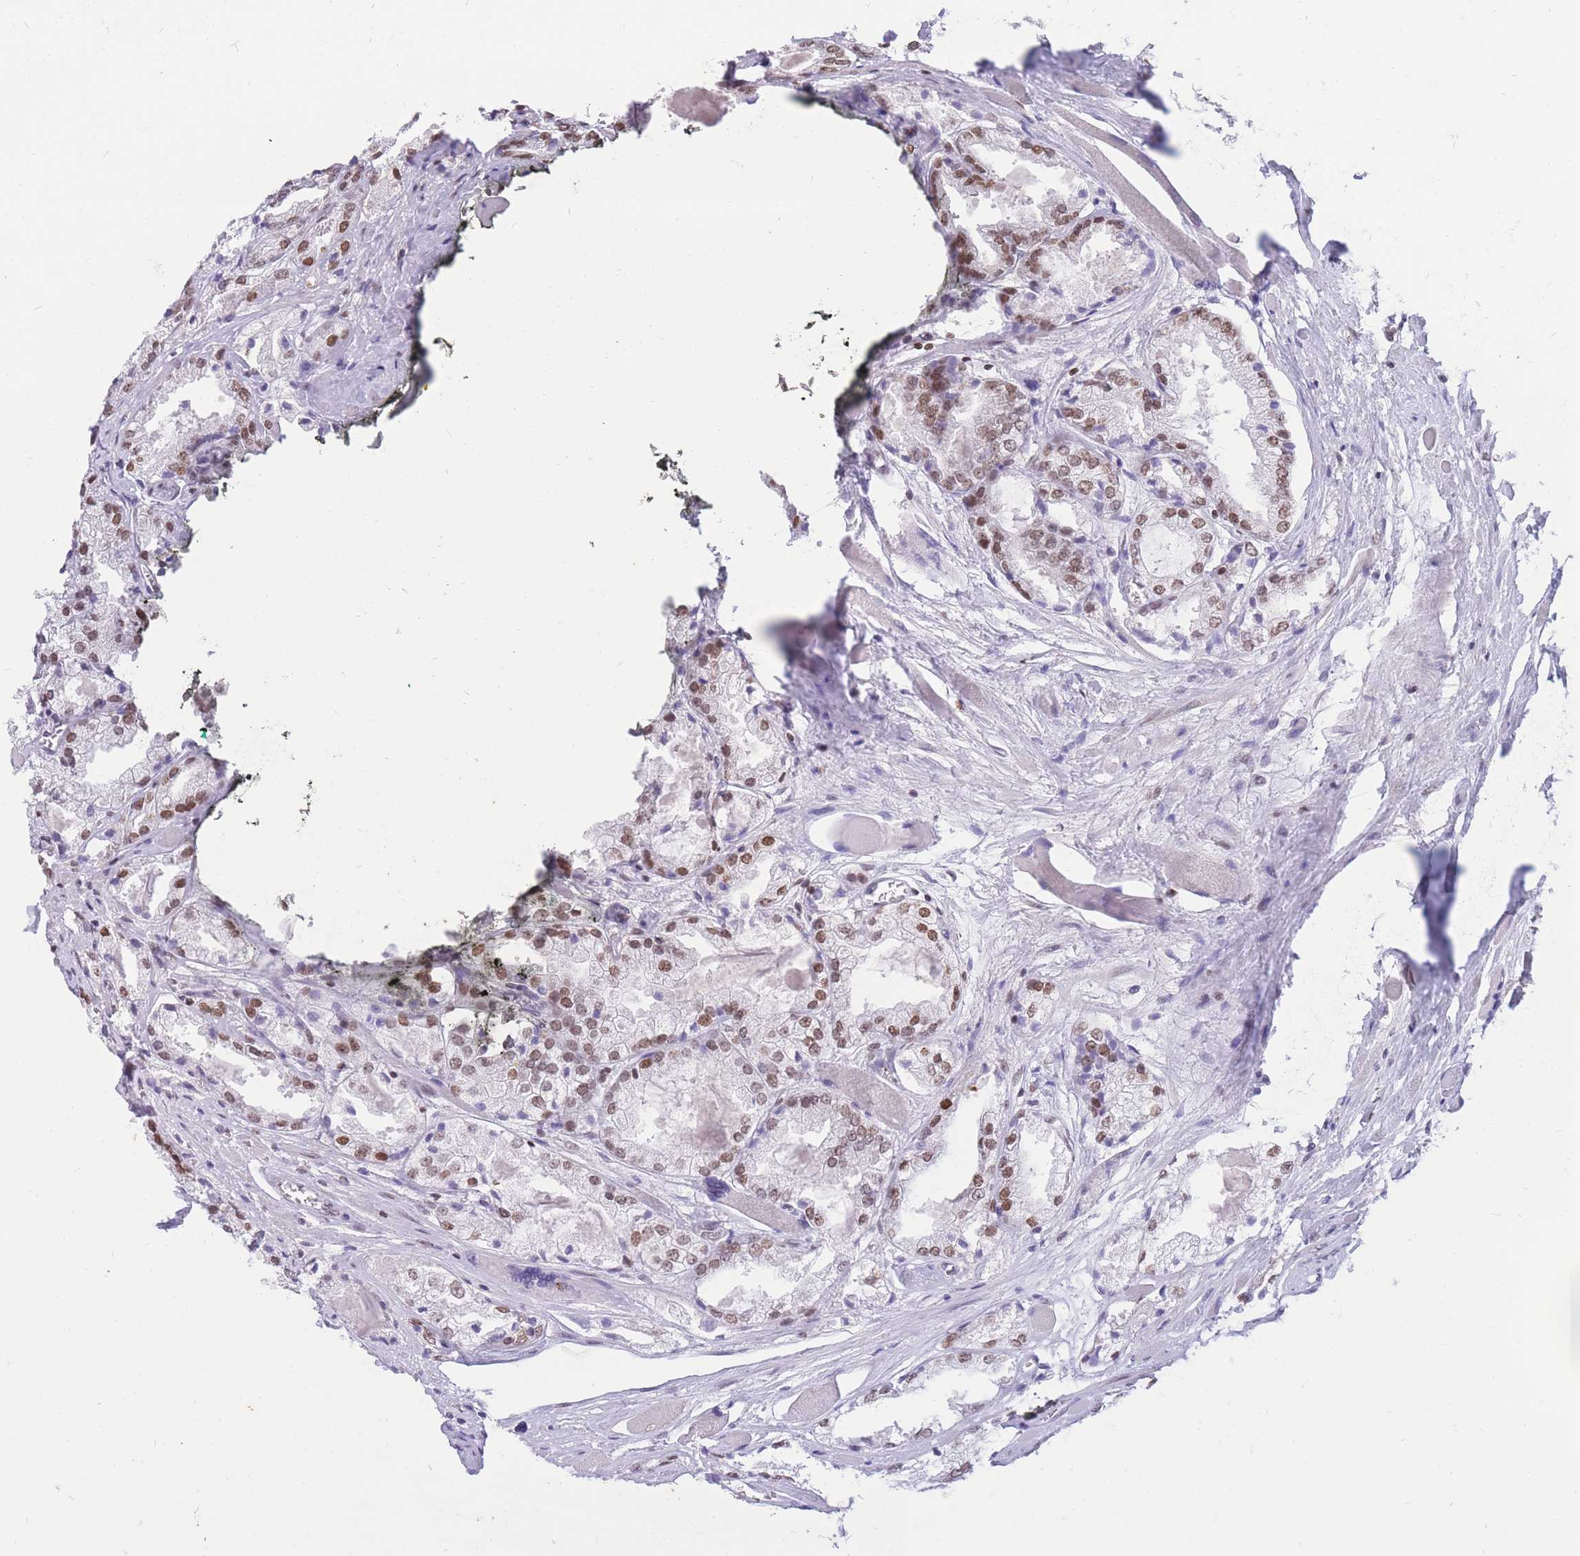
{"staining": {"intensity": "moderate", "quantity": "25%-75%", "location": "nuclear"}, "tissue": "prostate cancer", "cell_type": "Tumor cells", "image_type": "cancer", "snomed": [{"axis": "morphology", "description": "Adenocarcinoma, Low grade"}, {"axis": "topography", "description": "Prostate"}], "caption": "This is an image of immunohistochemistry staining of prostate cancer (adenocarcinoma (low-grade)), which shows moderate staining in the nuclear of tumor cells.", "gene": "HMGN1", "patient": {"sex": "male", "age": 67}}